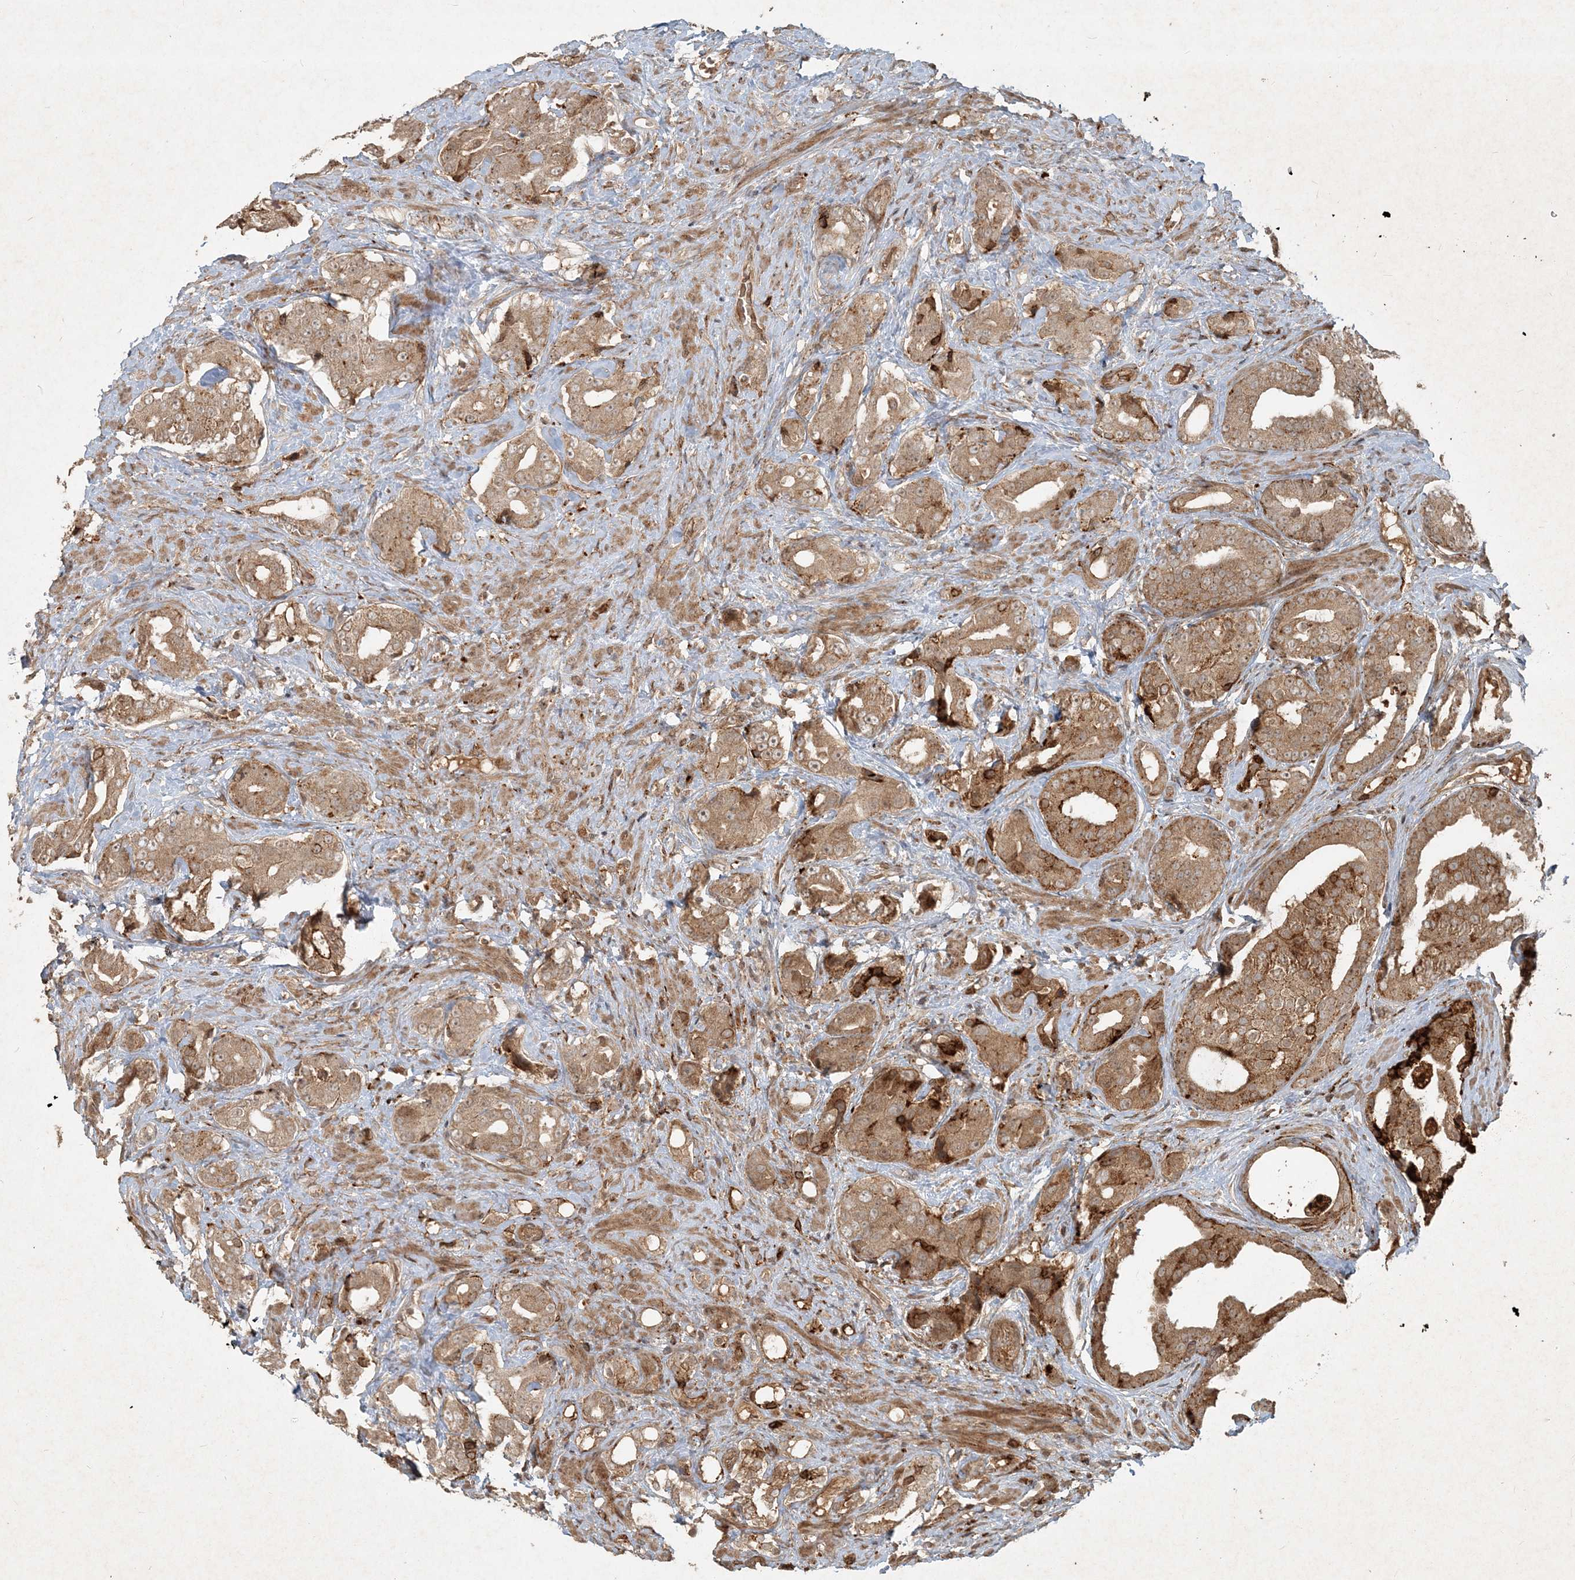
{"staining": {"intensity": "moderate", "quantity": ">75%", "location": "cytoplasmic/membranous"}, "tissue": "prostate cancer", "cell_type": "Tumor cells", "image_type": "cancer", "snomed": [{"axis": "morphology", "description": "Adenocarcinoma, High grade"}, {"axis": "topography", "description": "Prostate"}], "caption": "Immunohistochemical staining of prostate cancer exhibits medium levels of moderate cytoplasmic/membranous protein staining in approximately >75% of tumor cells.", "gene": "NARS1", "patient": {"sex": "male", "age": 71}}